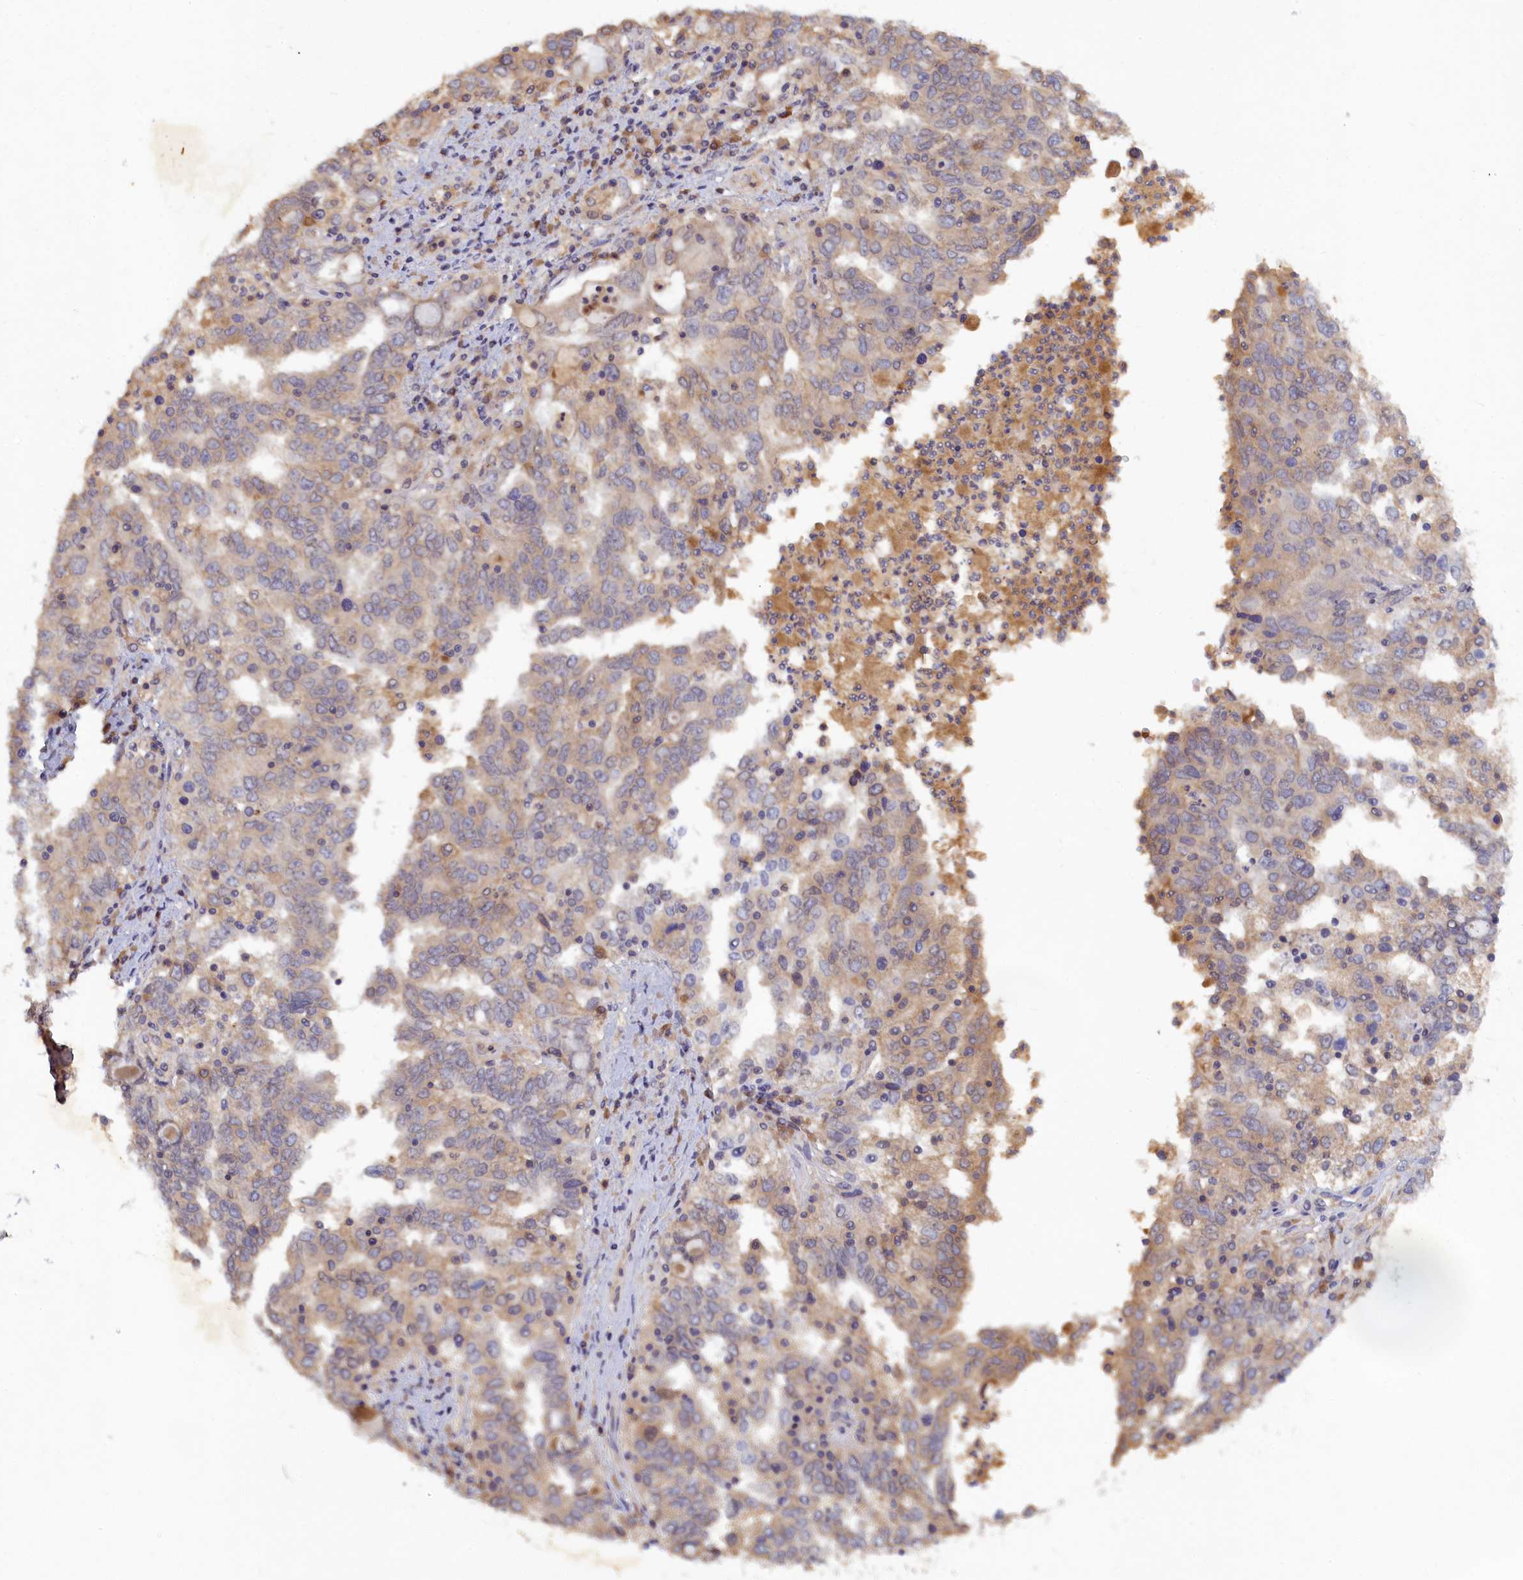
{"staining": {"intensity": "negative", "quantity": "none", "location": "none"}, "tissue": "ovarian cancer", "cell_type": "Tumor cells", "image_type": "cancer", "snomed": [{"axis": "morphology", "description": "Carcinoma, endometroid"}, {"axis": "topography", "description": "Ovary"}], "caption": "Immunohistochemical staining of human endometroid carcinoma (ovarian) shows no significant positivity in tumor cells. (Stains: DAB (3,3'-diaminobenzidine) IHC with hematoxylin counter stain, Microscopy: brightfield microscopy at high magnification).", "gene": "CELF5", "patient": {"sex": "female", "age": 62}}